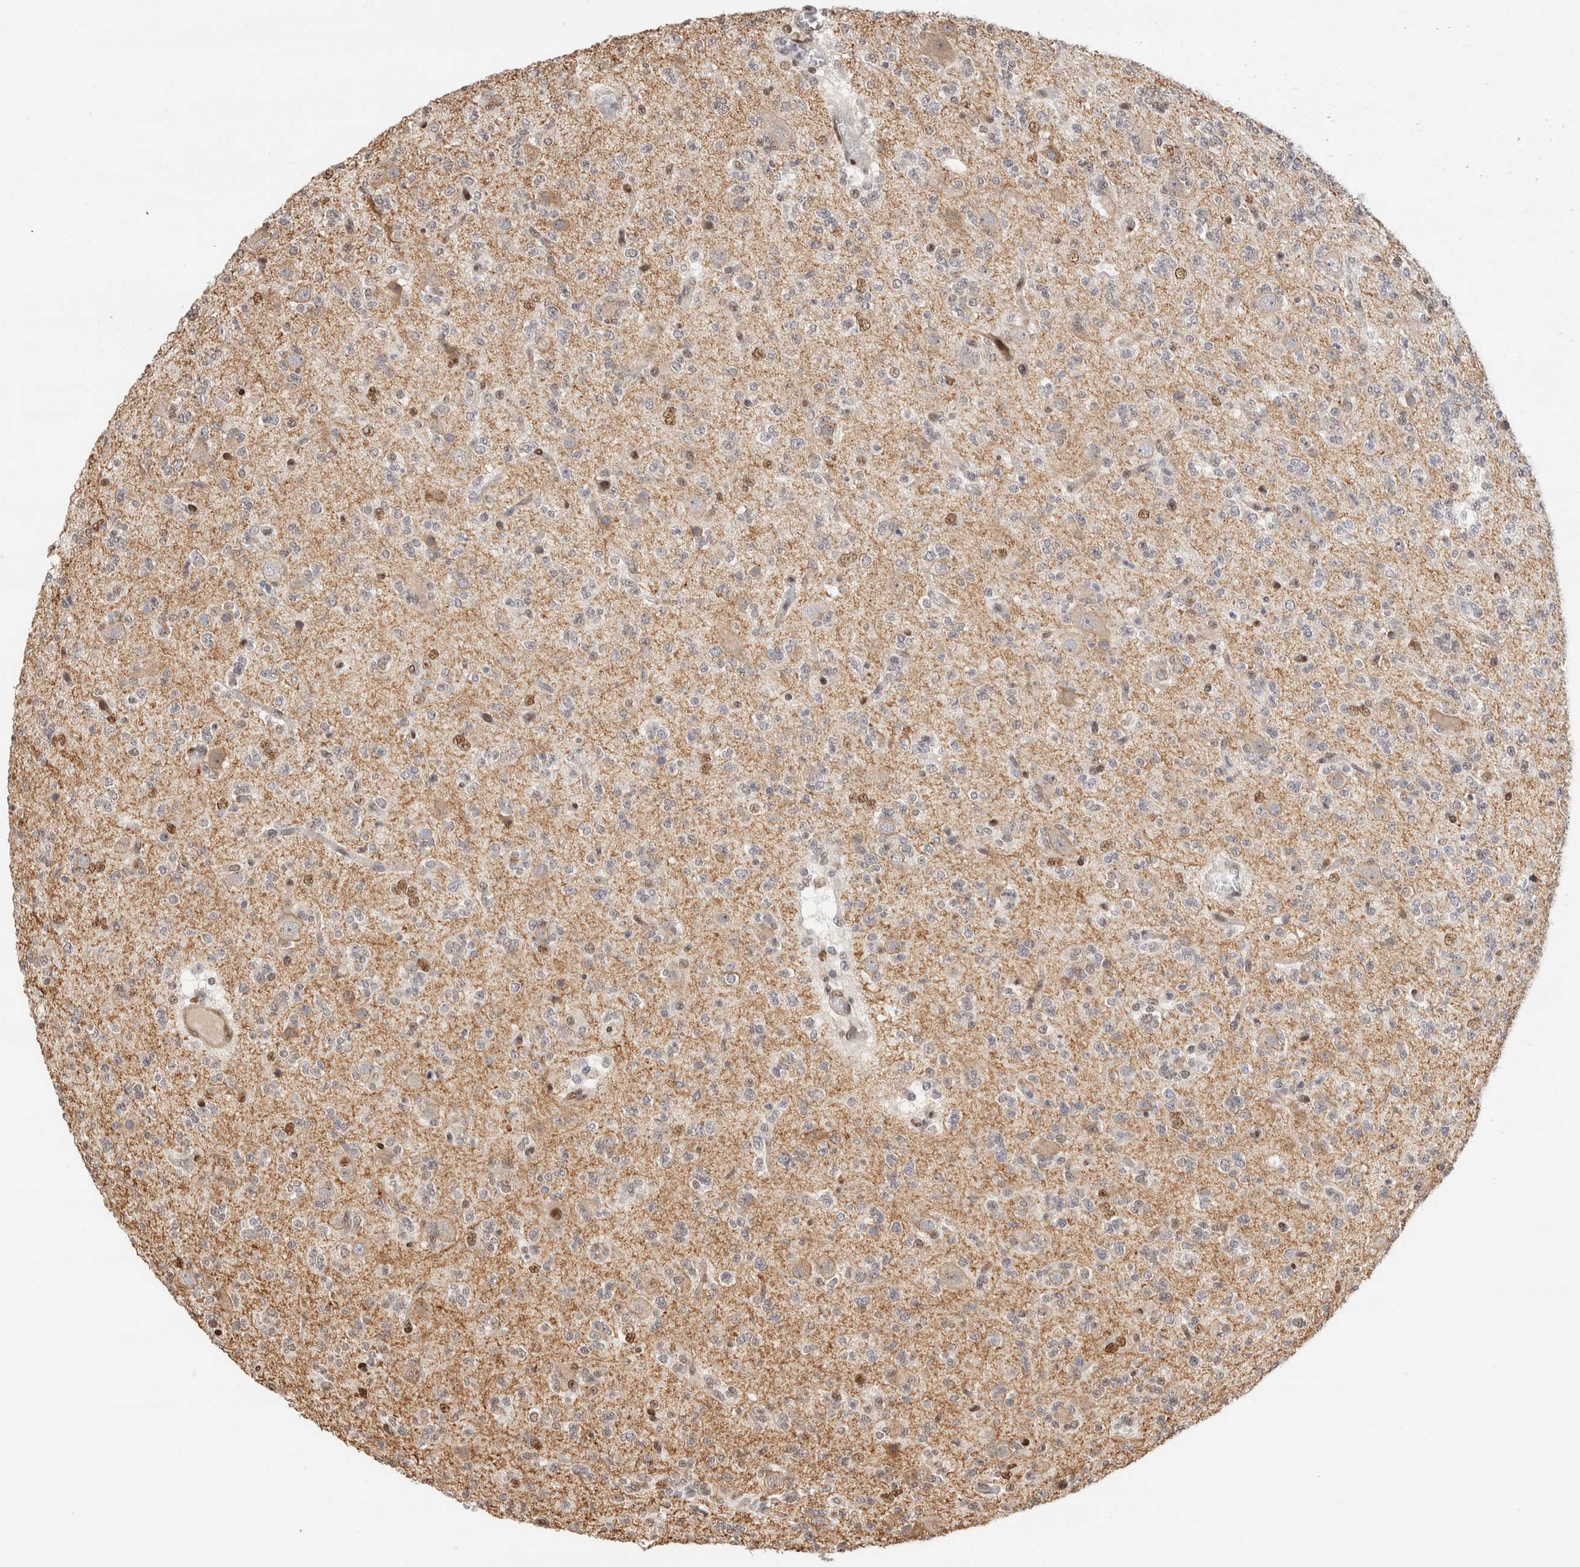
{"staining": {"intensity": "moderate", "quantity": "<25%", "location": "nuclear"}, "tissue": "glioma", "cell_type": "Tumor cells", "image_type": "cancer", "snomed": [{"axis": "morphology", "description": "Glioma, malignant, Low grade"}, {"axis": "topography", "description": "Brain"}], "caption": "A brown stain highlights moderate nuclear positivity of a protein in glioma tumor cells.", "gene": "NSMAF", "patient": {"sex": "male", "age": 38}}